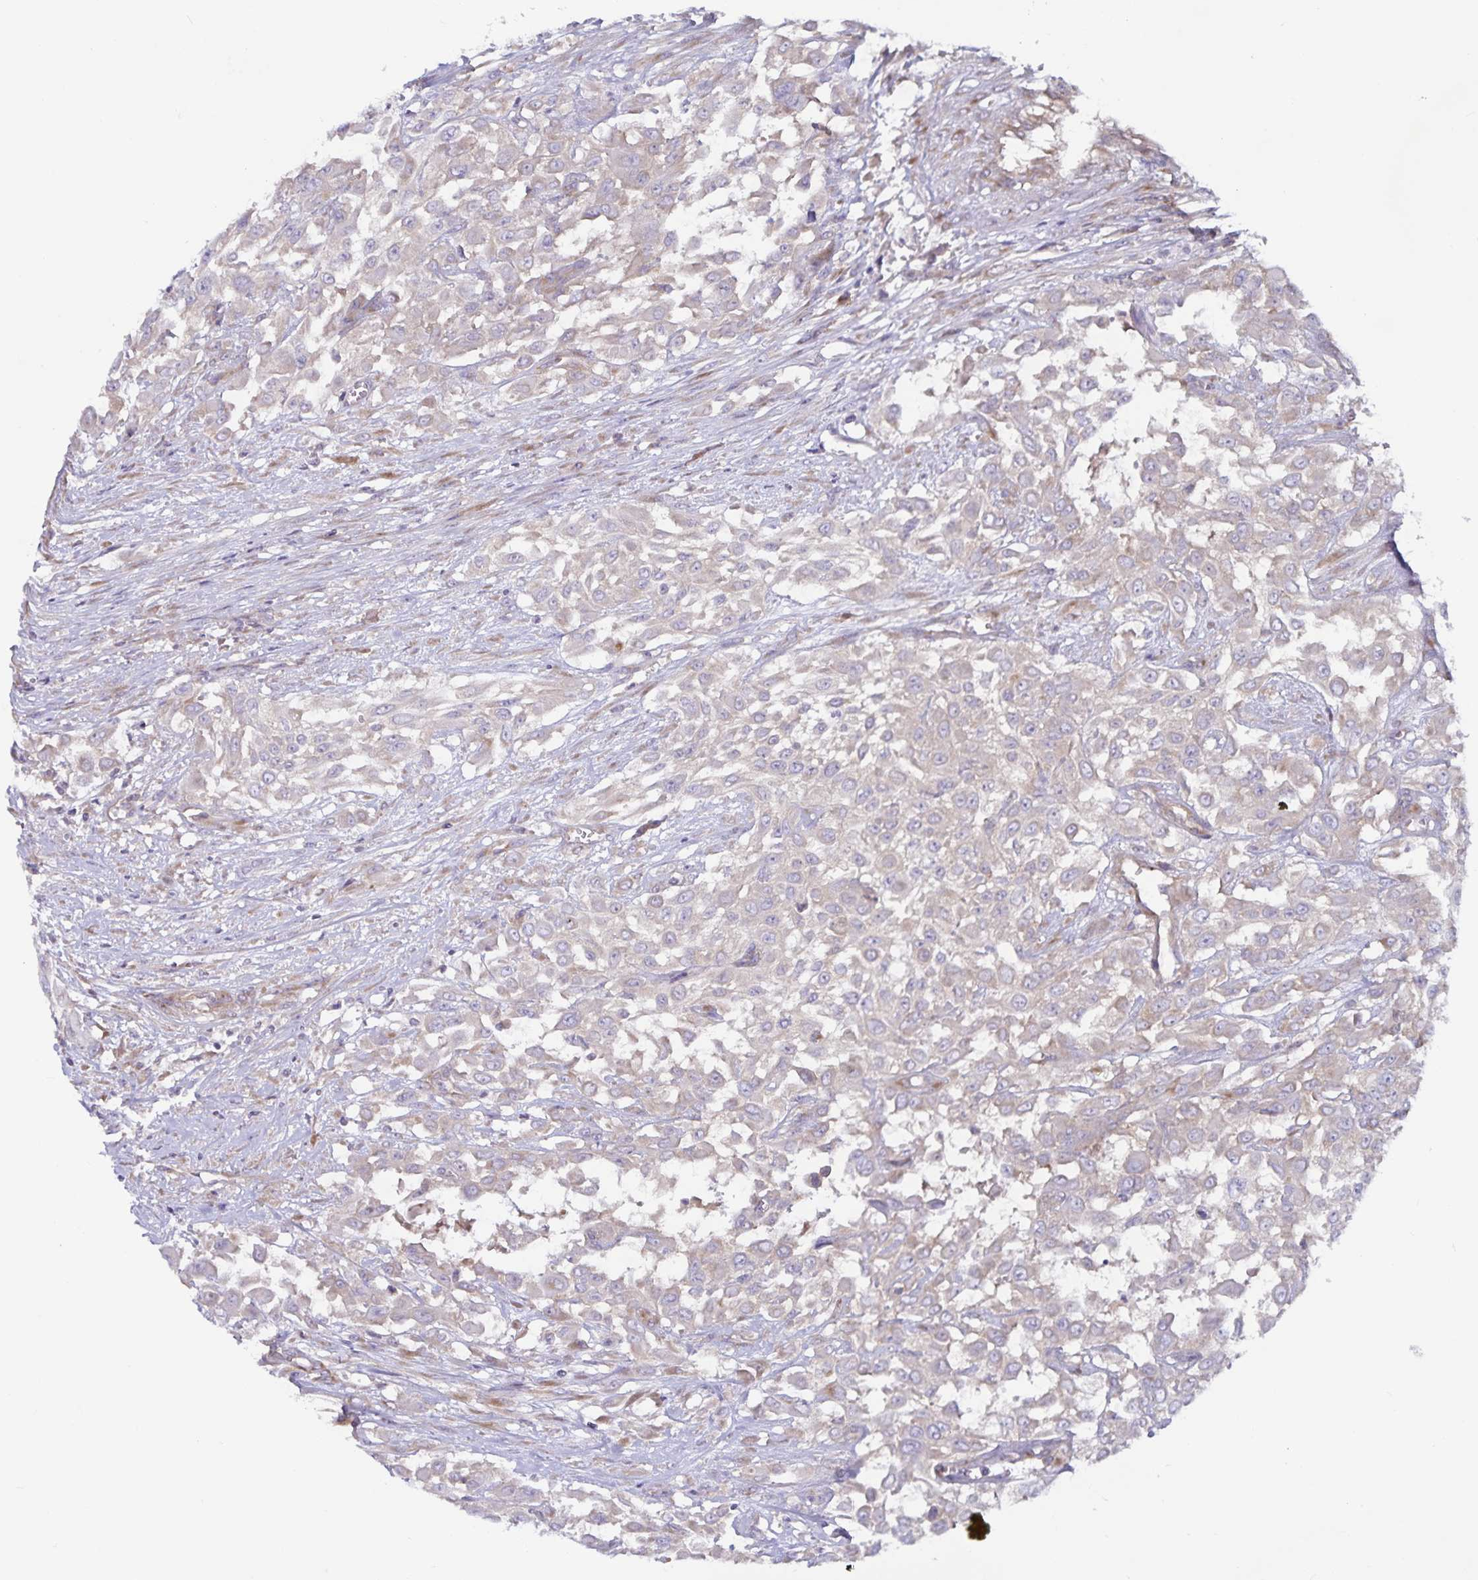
{"staining": {"intensity": "weak", "quantity": "25%-75%", "location": "cytoplasmic/membranous"}, "tissue": "urothelial cancer", "cell_type": "Tumor cells", "image_type": "cancer", "snomed": [{"axis": "morphology", "description": "Urothelial carcinoma, High grade"}, {"axis": "topography", "description": "Urinary bladder"}], "caption": "Urothelial cancer tissue exhibits weak cytoplasmic/membranous staining in approximately 25%-75% of tumor cells The protein is stained brown, and the nuclei are stained in blue (DAB IHC with brightfield microscopy, high magnification).", "gene": "FAM120A", "patient": {"sex": "male", "age": 57}}